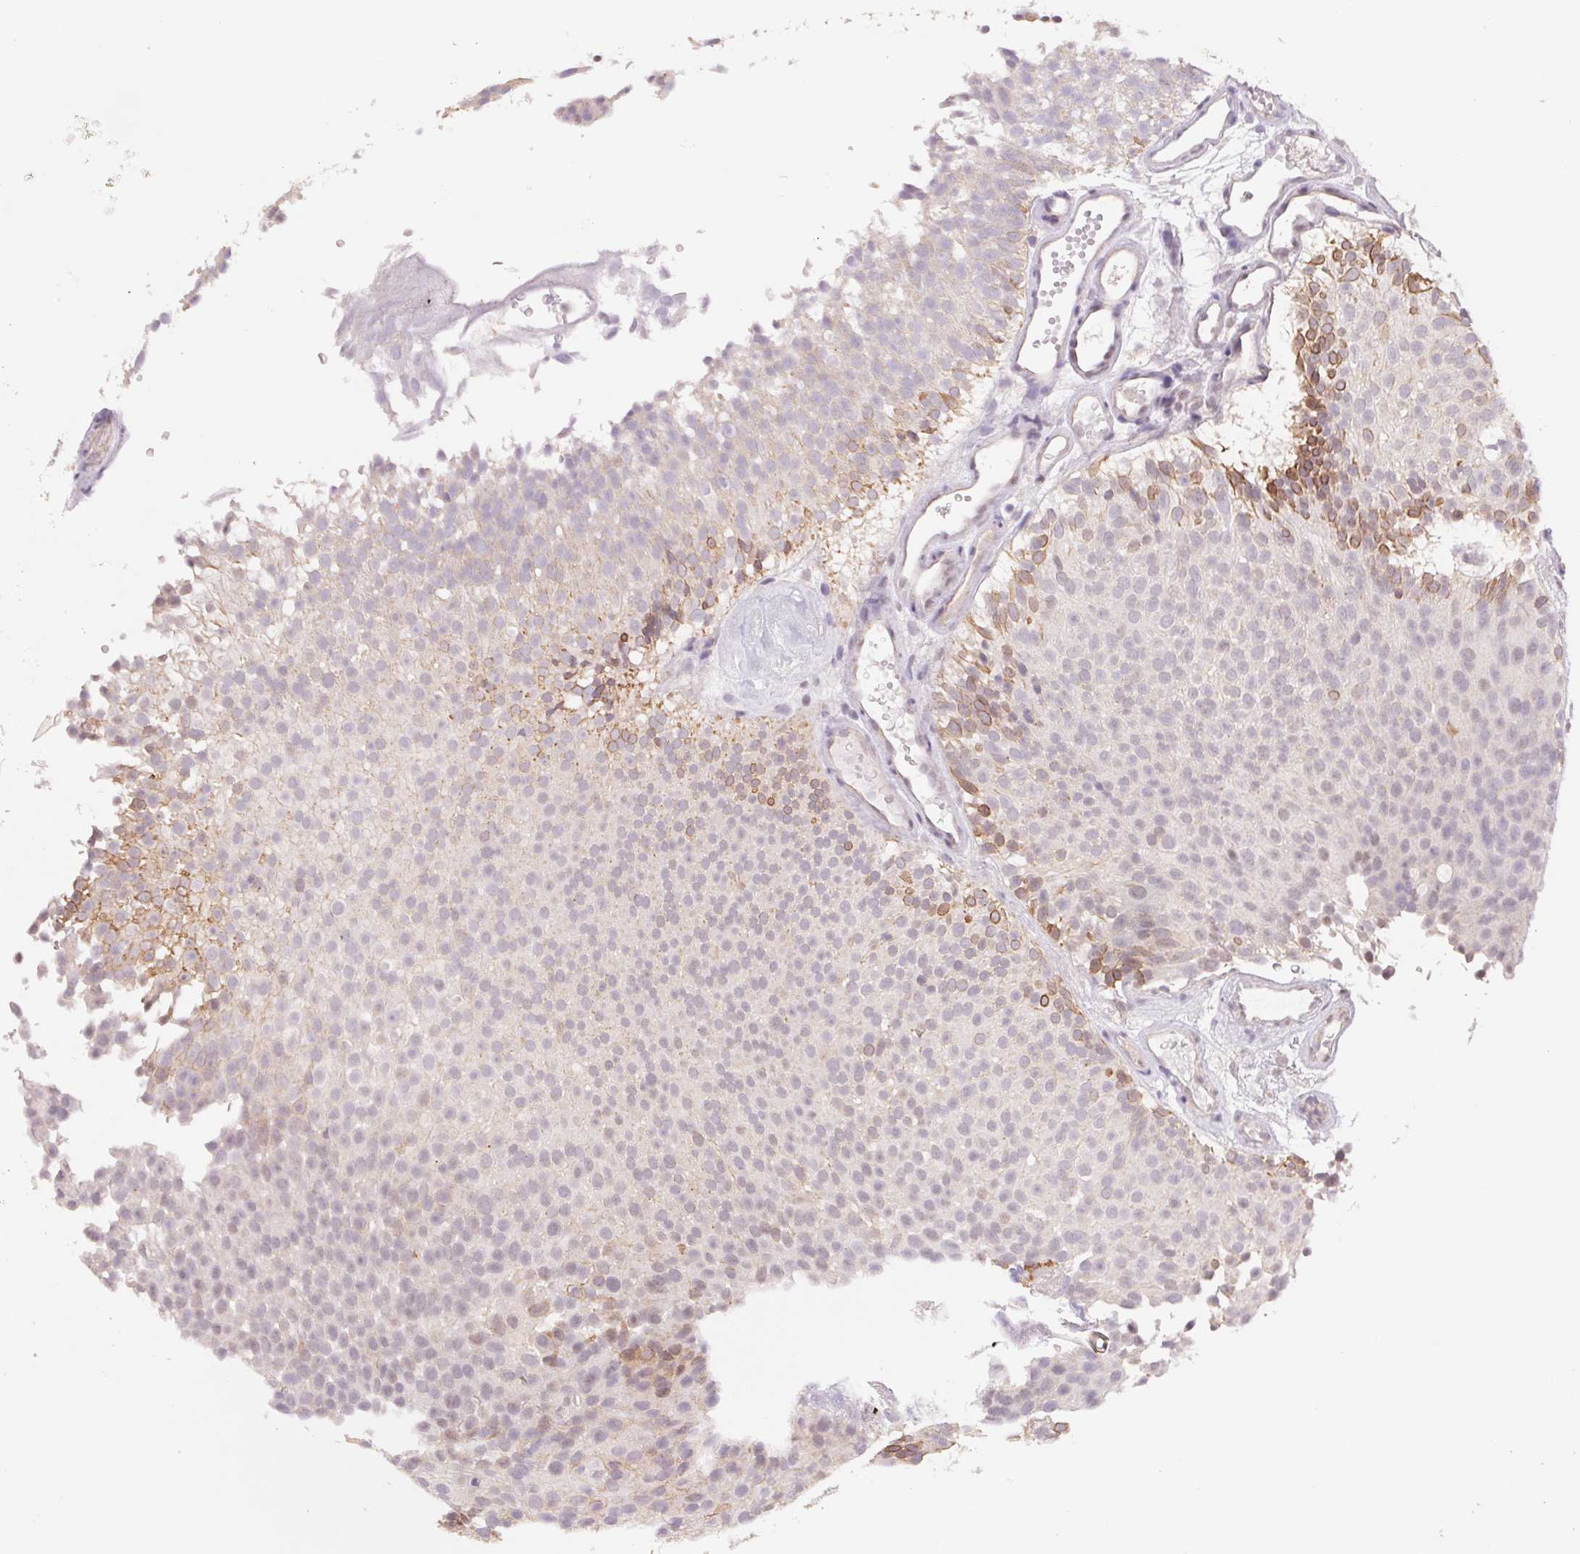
{"staining": {"intensity": "moderate", "quantity": "<25%", "location": "cytoplasmic/membranous"}, "tissue": "urothelial cancer", "cell_type": "Tumor cells", "image_type": "cancer", "snomed": [{"axis": "morphology", "description": "Urothelial carcinoma, Low grade"}, {"axis": "topography", "description": "Urinary bladder"}], "caption": "IHC histopathology image of neoplastic tissue: human urothelial carcinoma (low-grade) stained using immunohistochemistry (IHC) shows low levels of moderate protein expression localized specifically in the cytoplasmic/membranous of tumor cells, appearing as a cytoplasmic/membranous brown color.", "gene": "PNMA8B", "patient": {"sex": "male", "age": 78}}